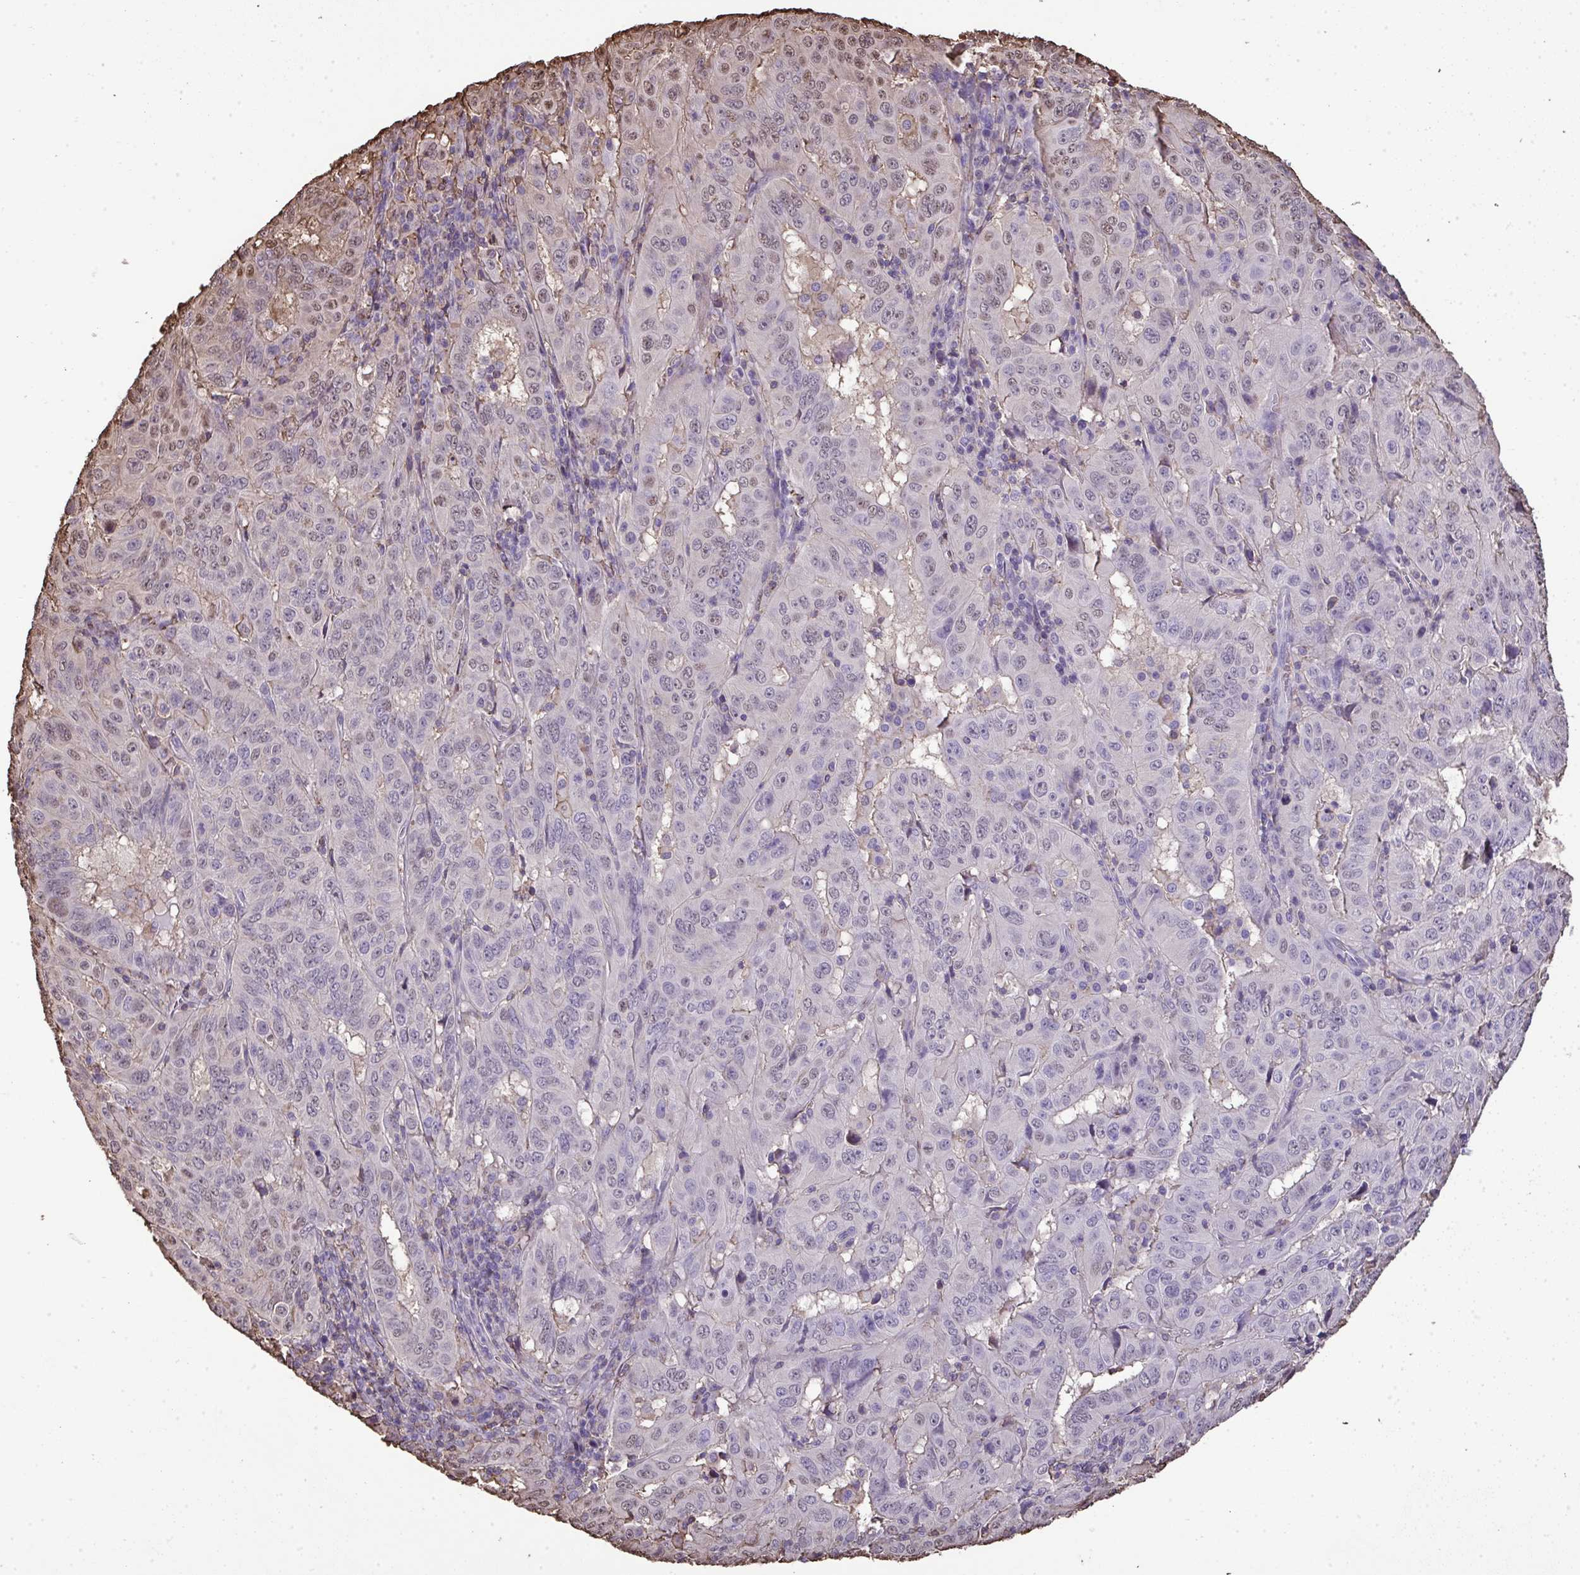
{"staining": {"intensity": "weak", "quantity": "<25%", "location": "nuclear"}, "tissue": "pancreatic cancer", "cell_type": "Tumor cells", "image_type": "cancer", "snomed": [{"axis": "morphology", "description": "Adenocarcinoma, NOS"}, {"axis": "topography", "description": "Pancreas"}], "caption": "Protein analysis of pancreatic adenocarcinoma shows no significant positivity in tumor cells.", "gene": "ANXA5", "patient": {"sex": "male", "age": 63}}